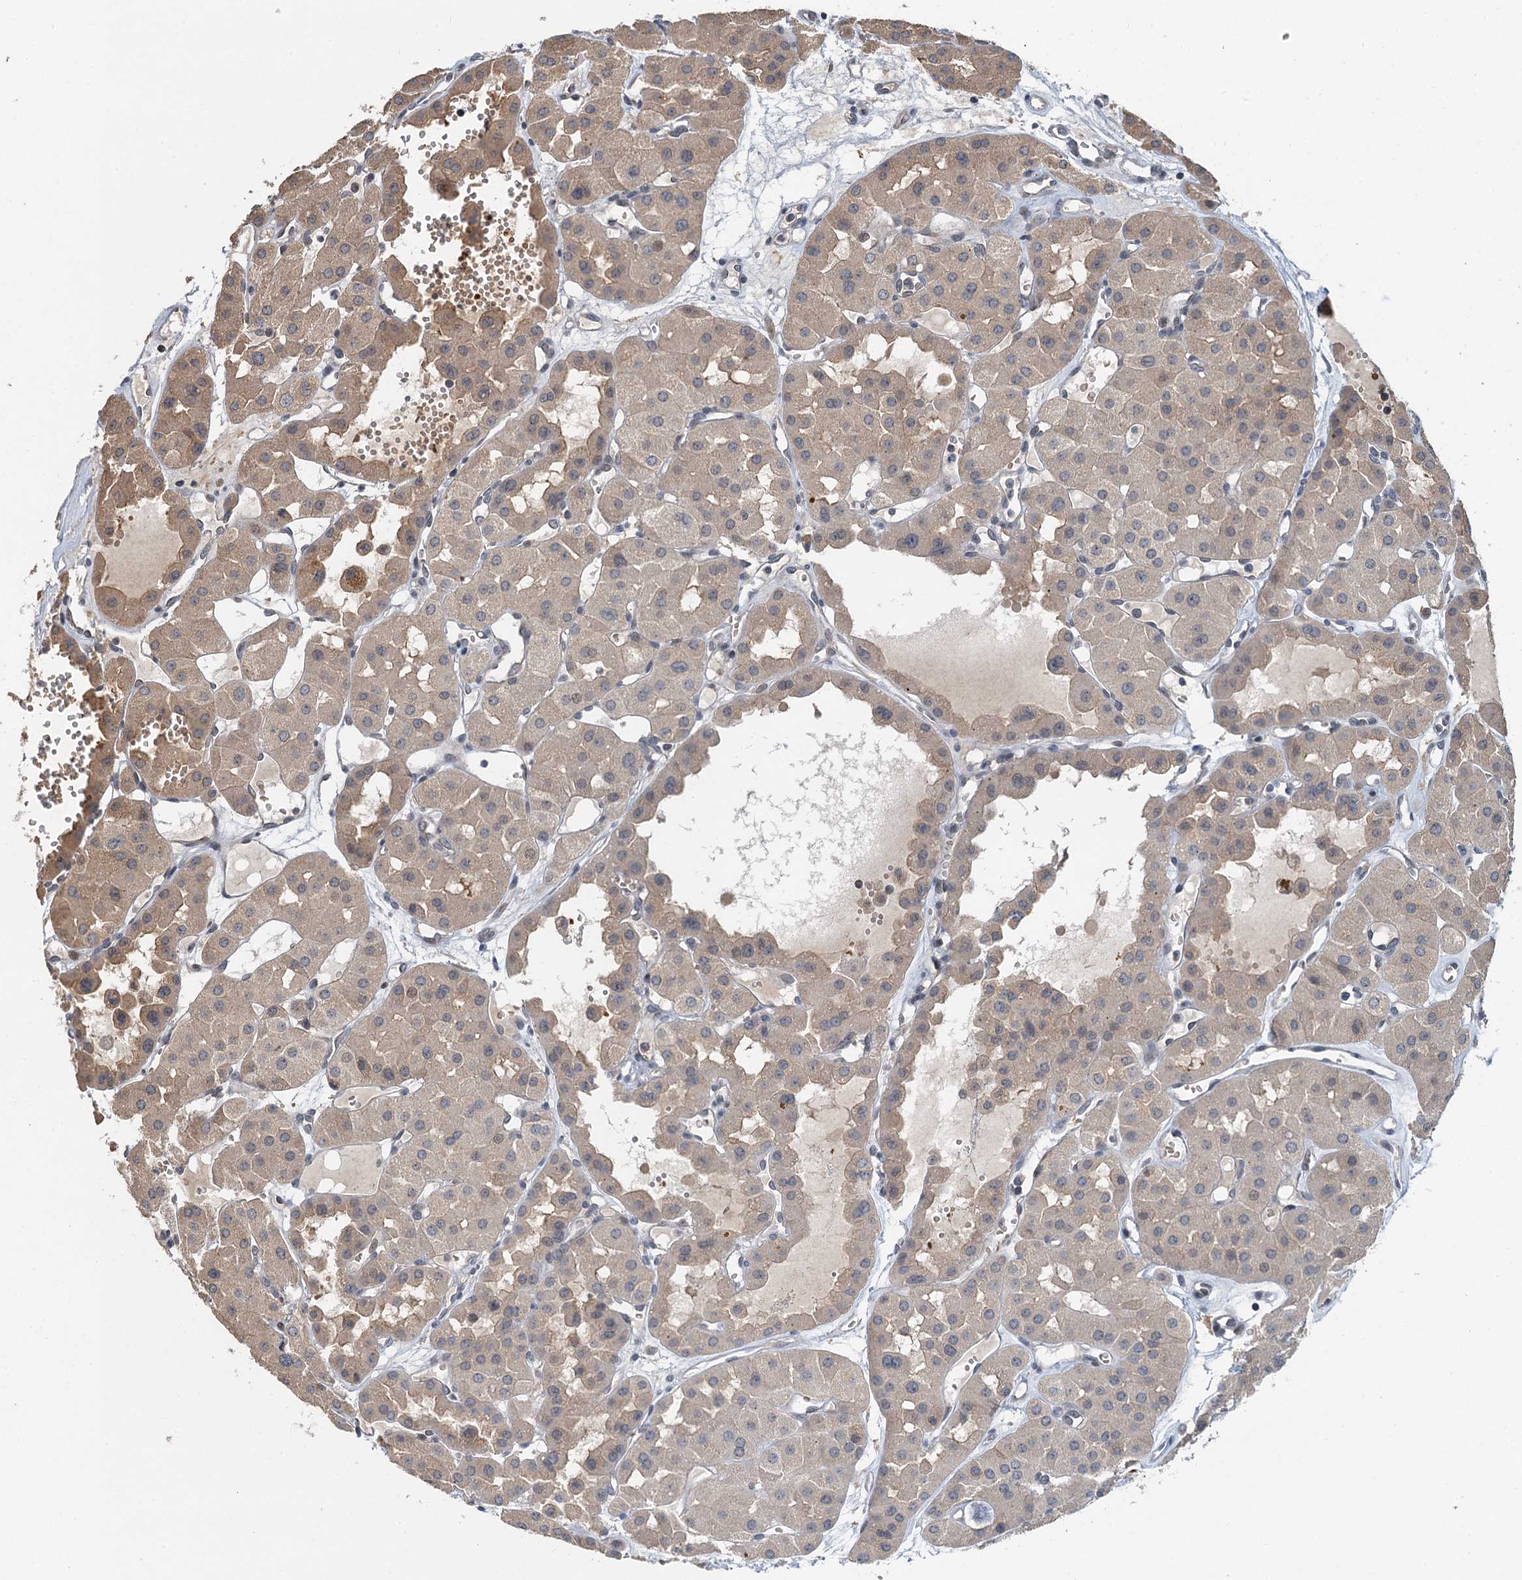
{"staining": {"intensity": "moderate", "quantity": "<25%", "location": "cytoplasmic/membranous"}, "tissue": "renal cancer", "cell_type": "Tumor cells", "image_type": "cancer", "snomed": [{"axis": "morphology", "description": "Carcinoma, NOS"}, {"axis": "topography", "description": "Kidney"}], "caption": "This micrograph exhibits renal cancer (carcinoma) stained with immunohistochemistry (IHC) to label a protein in brown. The cytoplasmic/membranous of tumor cells show moderate positivity for the protein. Nuclei are counter-stained blue.", "gene": "SNX32", "patient": {"sex": "female", "age": 75}}